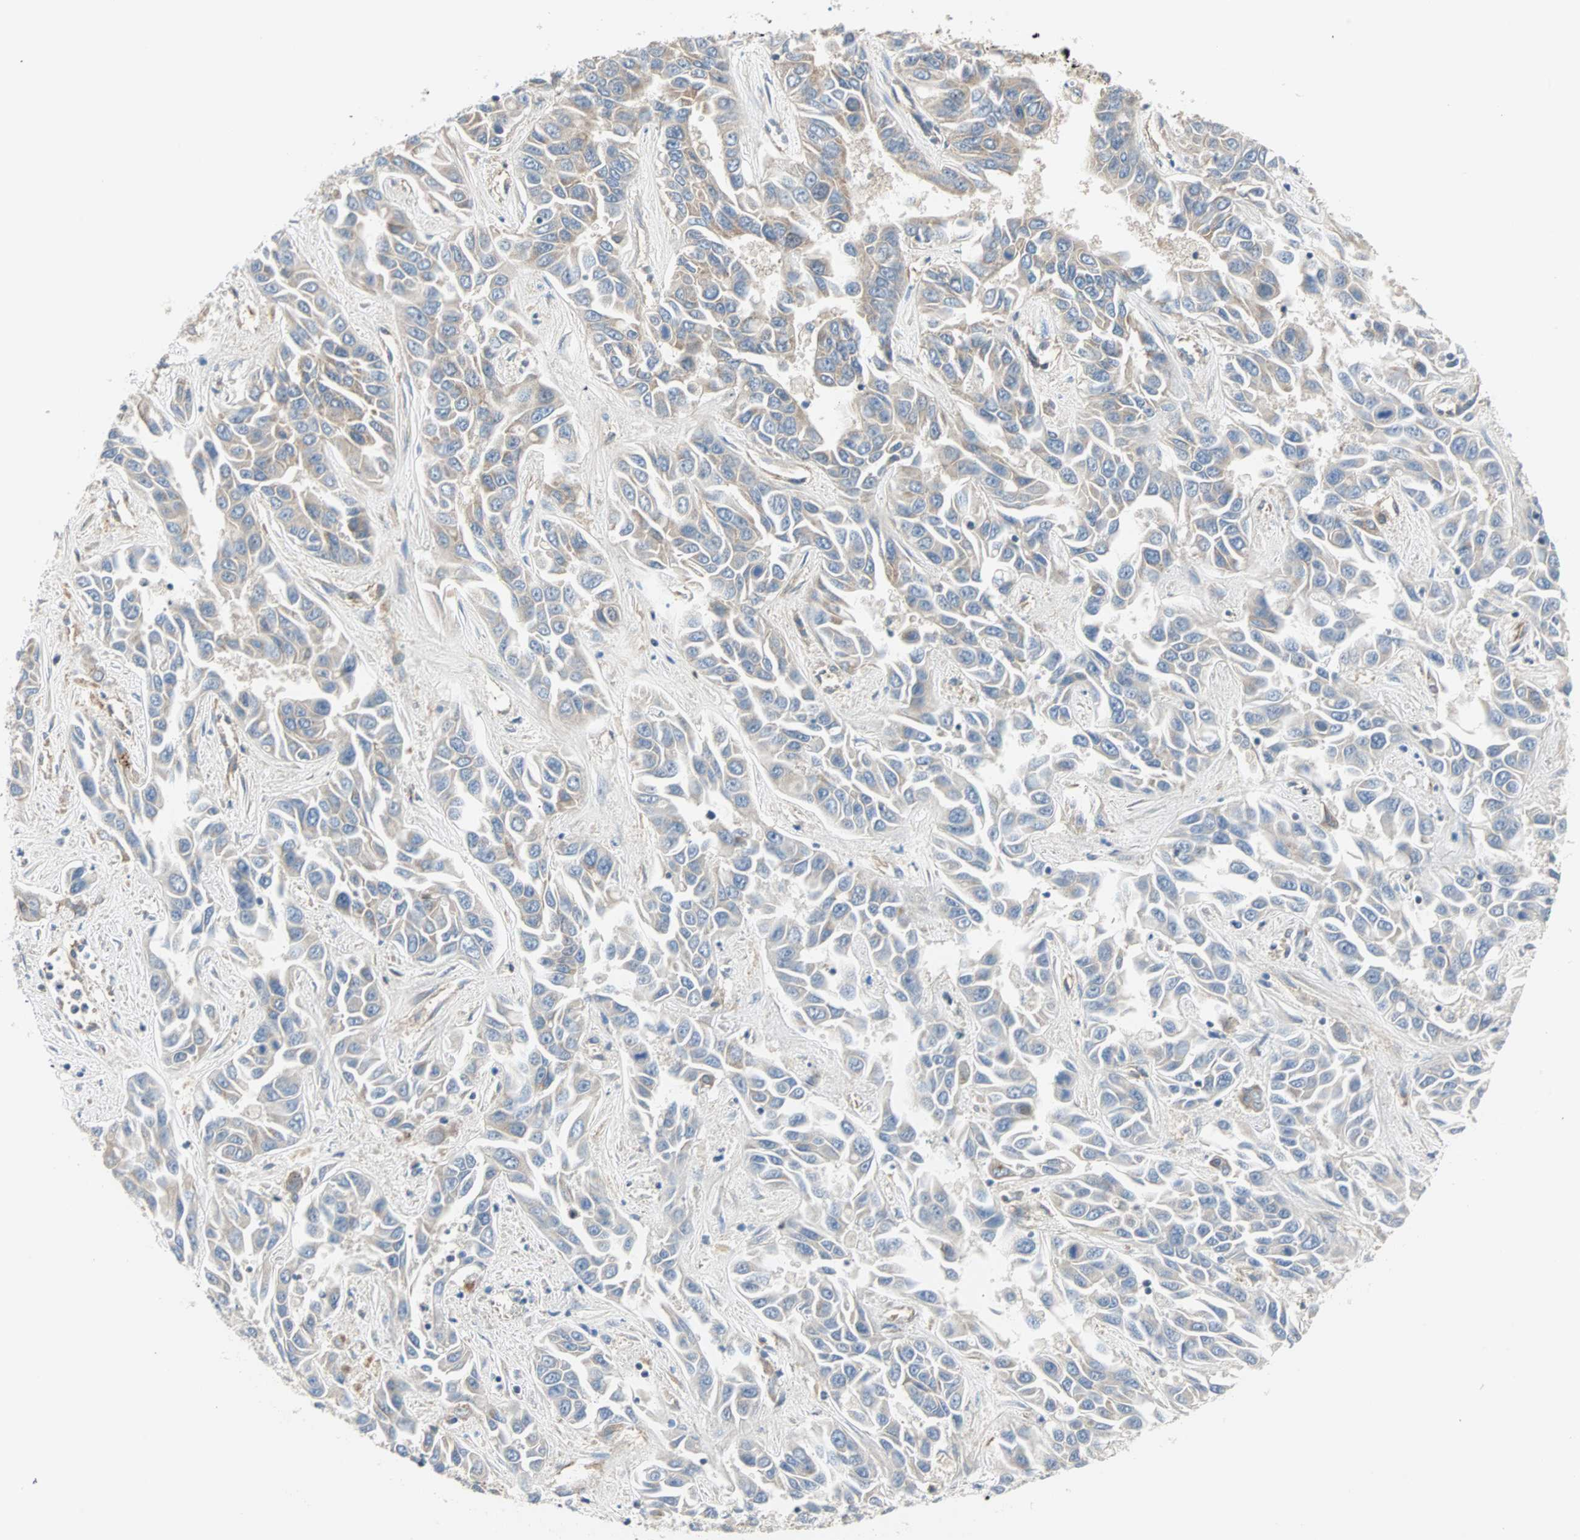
{"staining": {"intensity": "weak", "quantity": "<25%", "location": "cytoplasmic/membranous"}, "tissue": "liver cancer", "cell_type": "Tumor cells", "image_type": "cancer", "snomed": [{"axis": "morphology", "description": "Cholangiocarcinoma"}, {"axis": "topography", "description": "Liver"}], "caption": "Photomicrograph shows no significant protein staining in tumor cells of liver cancer.", "gene": "PDE8A", "patient": {"sex": "female", "age": 52}}